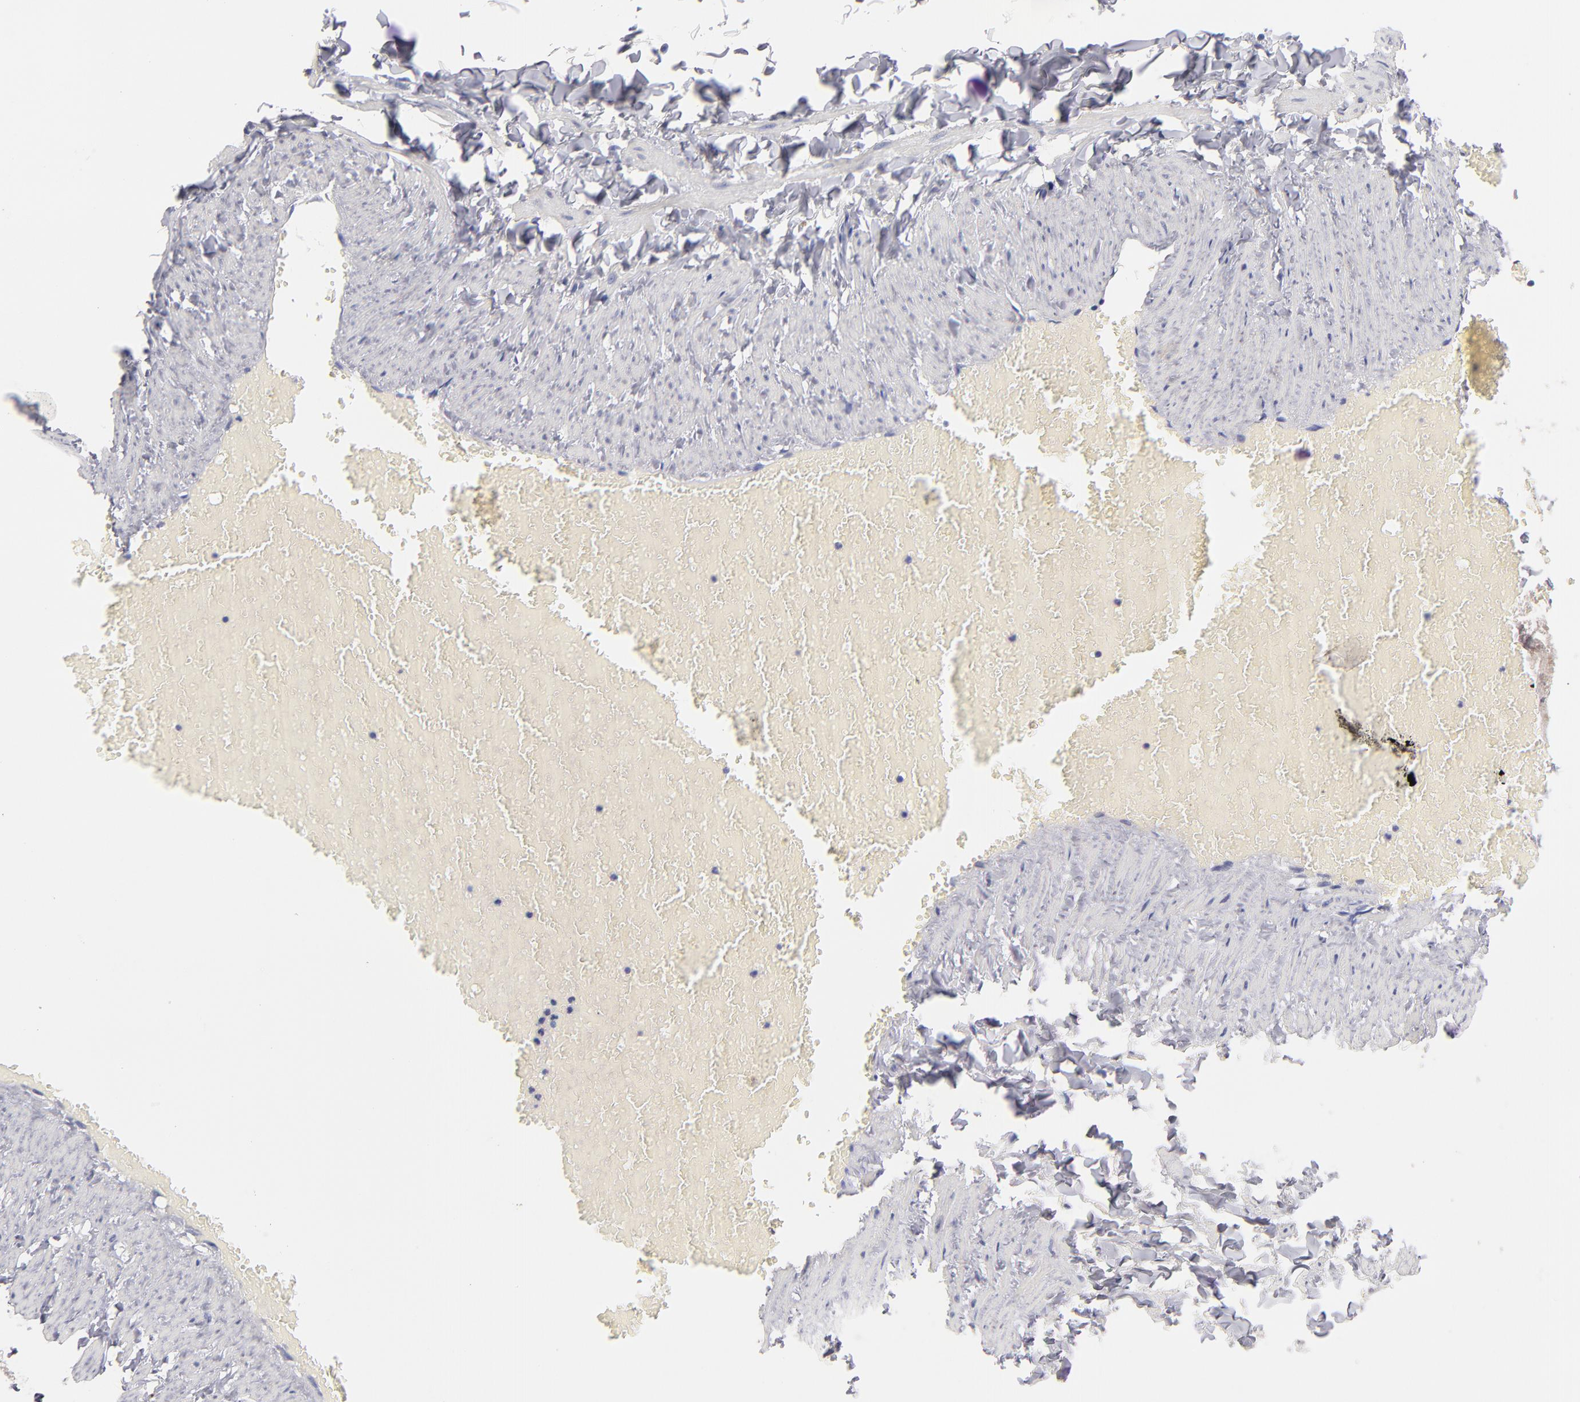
{"staining": {"intensity": "negative", "quantity": "none", "location": "none"}, "tissue": "soft tissue", "cell_type": "Fibroblasts", "image_type": "normal", "snomed": [{"axis": "morphology", "description": "Normal tissue, NOS"}, {"axis": "topography", "description": "Vascular tissue"}], "caption": "IHC of normal human soft tissue exhibits no expression in fibroblasts.", "gene": "HCCS", "patient": {"sex": "male", "age": 41}}